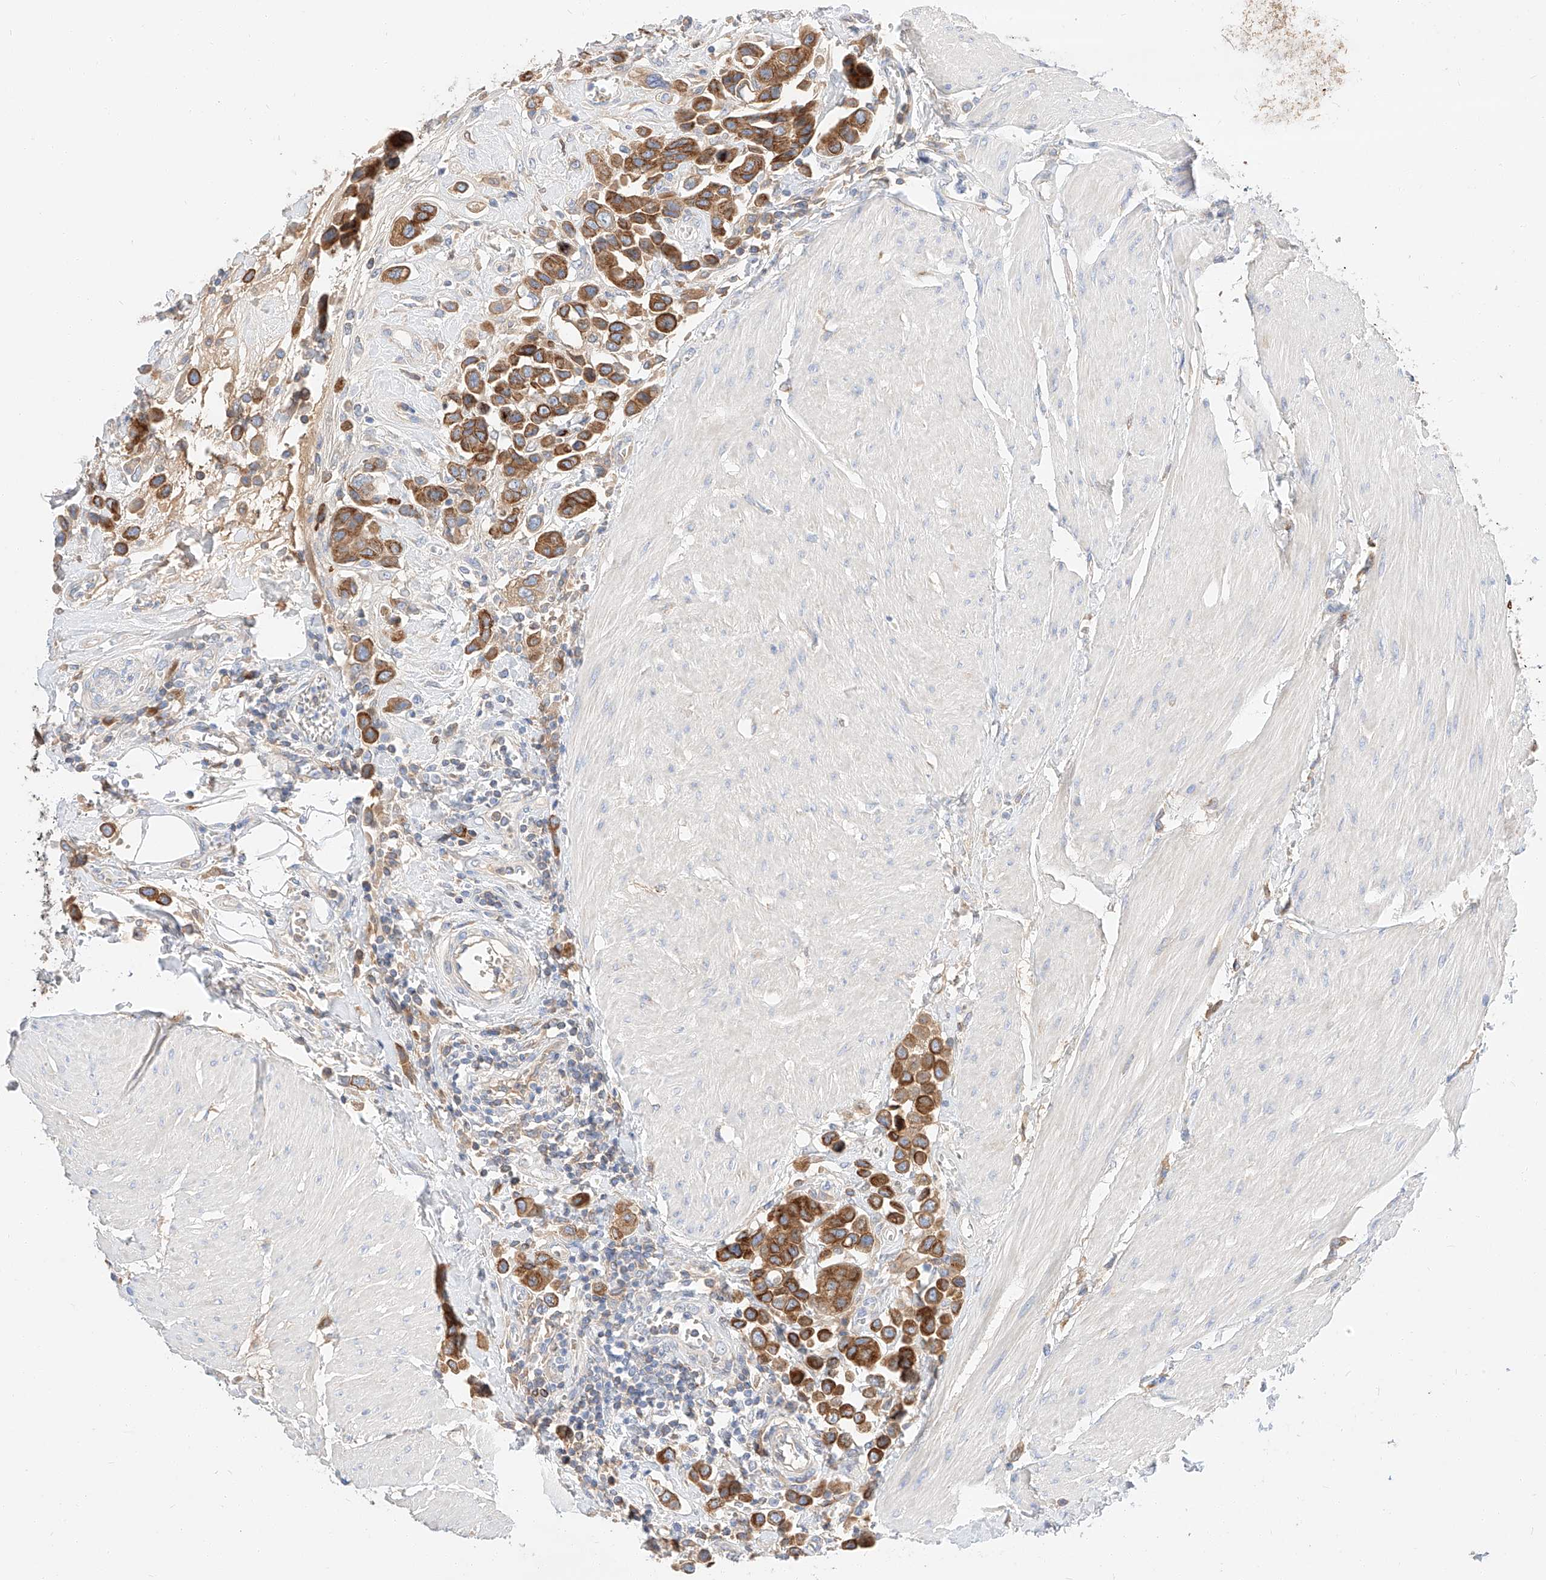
{"staining": {"intensity": "moderate", "quantity": ">75%", "location": "cytoplasmic/membranous"}, "tissue": "urothelial cancer", "cell_type": "Tumor cells", "image_type": "cancer", "snomed": [{"axis": "morphology", "description": "Urothelial carcinoma, High grade"}, {"axis": "topography", "description": "Urinary bladder"}], "caption": "Human high-grade urothelial carcinoma stained with a protein marker reveals moderate staining in tumor cells.", "gene": "MAP7", "patient": {"sex": "male", "age": 50}}